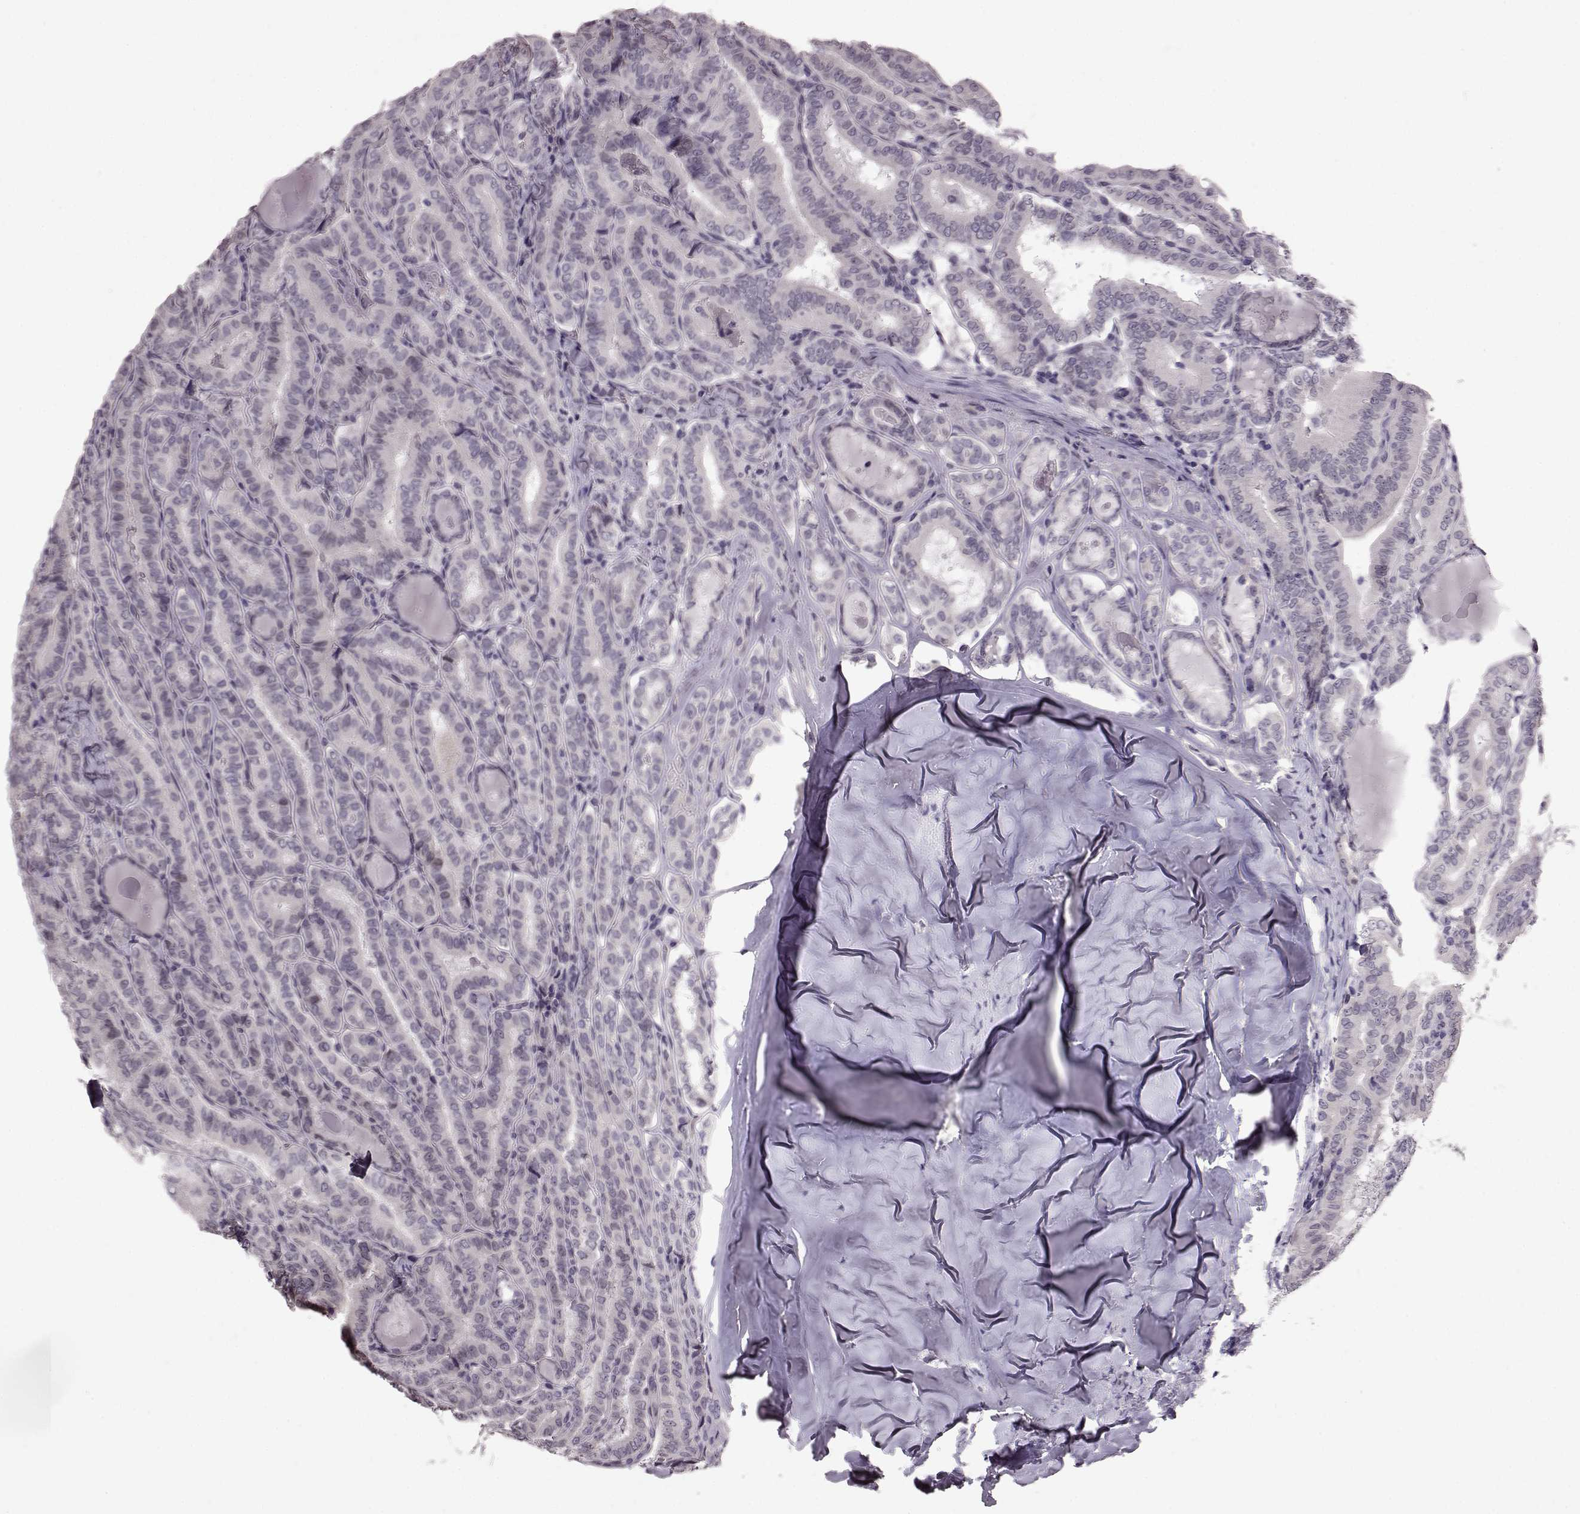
{"staining": {"intensity": "negative", "quantity": "none", "location": "none"}, "tissue": "thyroid cancer", "cell_type": "Tumor cells", "image_type": "cancer", "snomed": [{"axis": "morphology", "description": "Papillary adenocarcinoma, NOS"}, {"axis": "morphology", "description": "Papillary adenoma metastatic"}, {"axis": "topography", "description": "Thyroid gland"}], "caption": "A high-resolution image shows IHC staining of thyroid papillary adenocarcinoma, which shows no significant positivity in tumor cells. (Stains: DAB (3,3'-diaminobenzidine) IHC with hematoxylin counter stain, Microscopy: brightfield microscopy at high magnification).", "gene": "TCHHL1", "patient": {"sex": "female", "age": 50}}